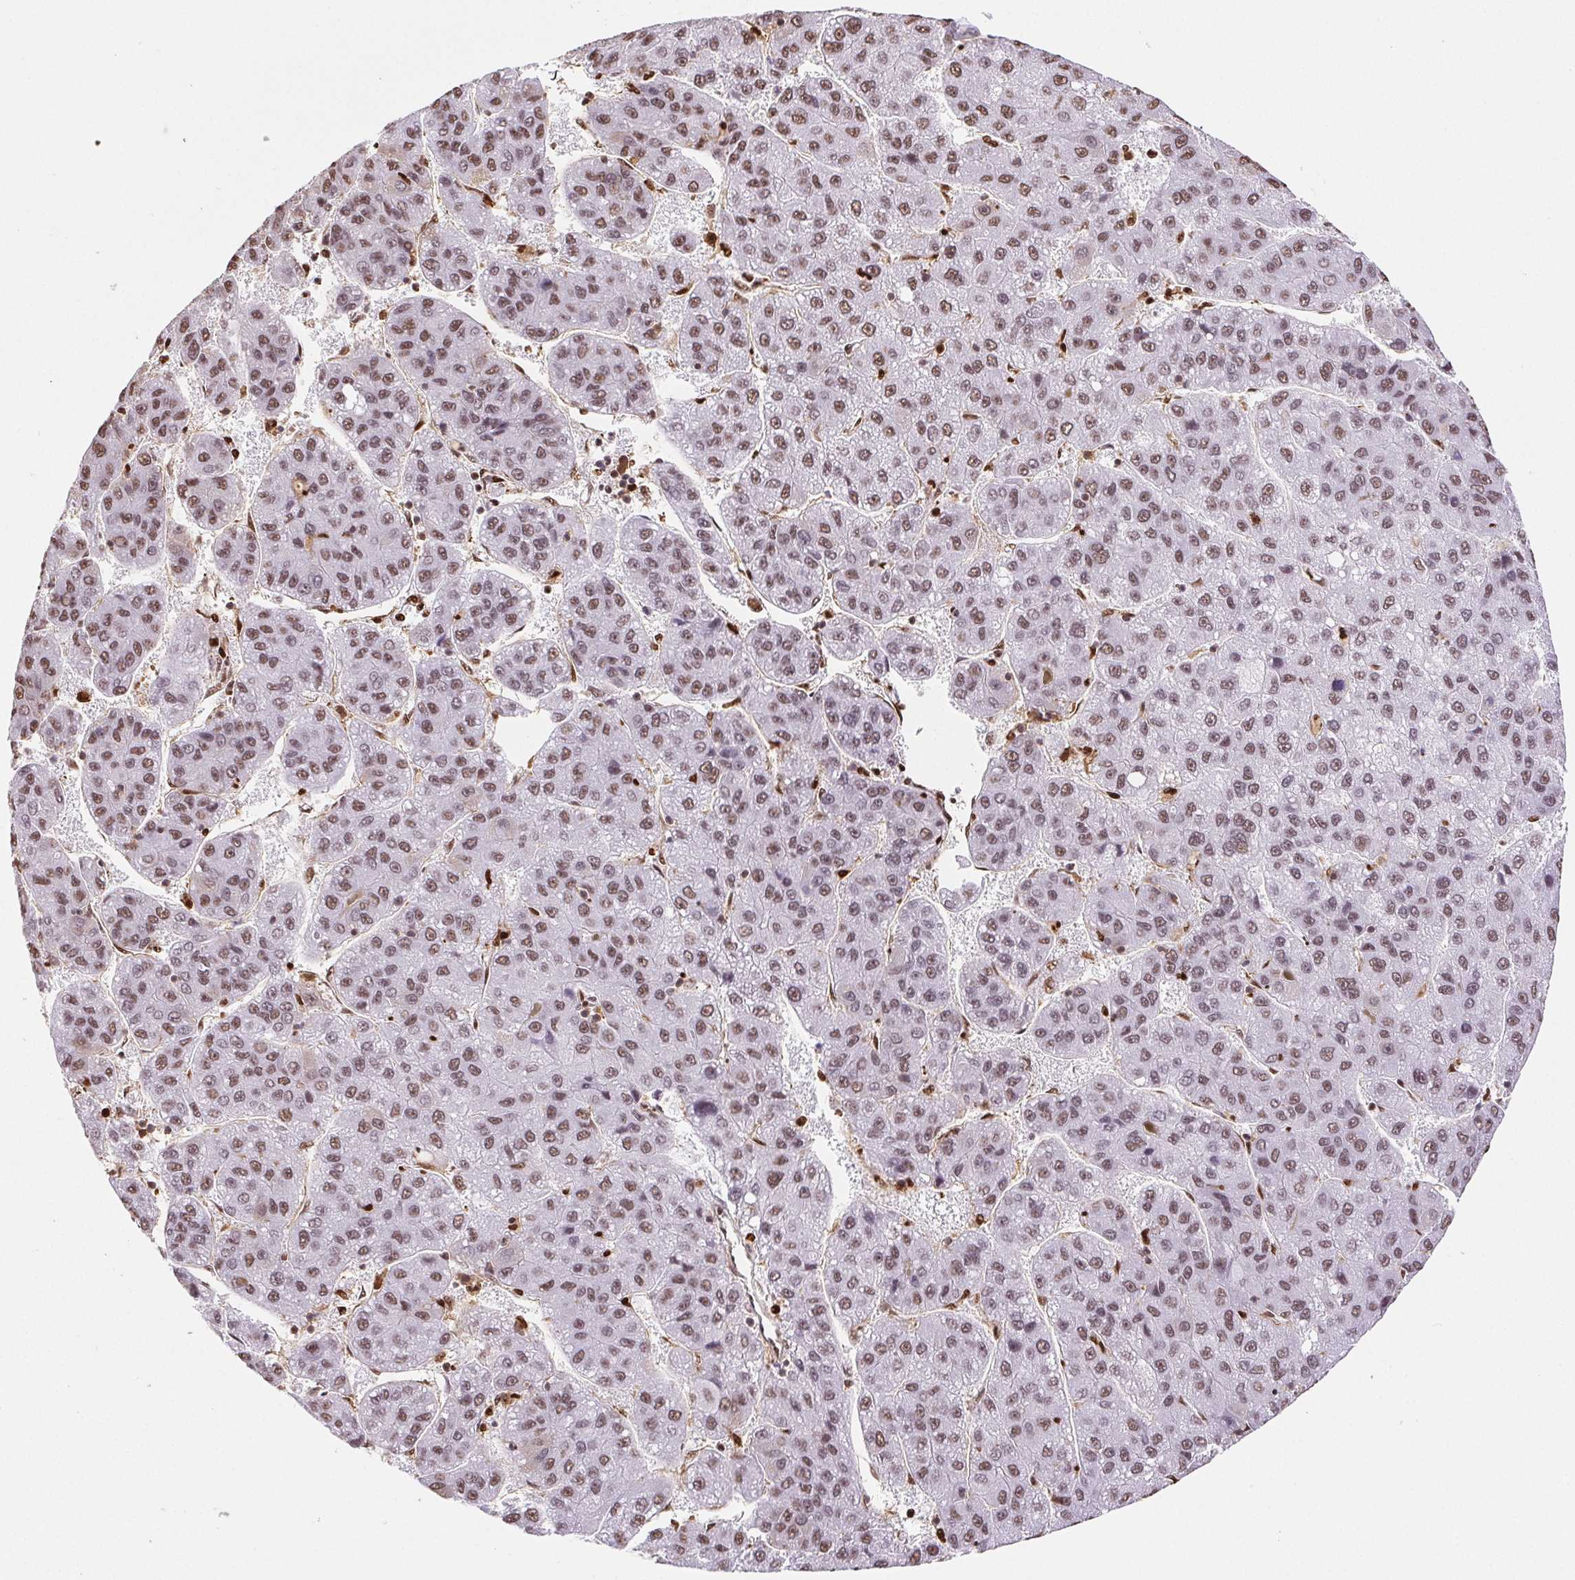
{"staining": {"intensity": "moderate", "quantity": ">75%", "location": "nuclear"}, "tissue": "liver cancer", "cell_type": "Tumor cells", "image_type": "cancer", "snomed": [{"axis": "morphology", "description": "Carcinoma, Hepatocellular, NOS"}, {"axis": "topography", "description": "Liver"}], "caption": "Liver cancer stained for a protein (brown) shows moderate nuclear positive positivity in approximately >75% of tumor cells.", "gene": "SET", "patient": {"sex": "female", "age": 82}}